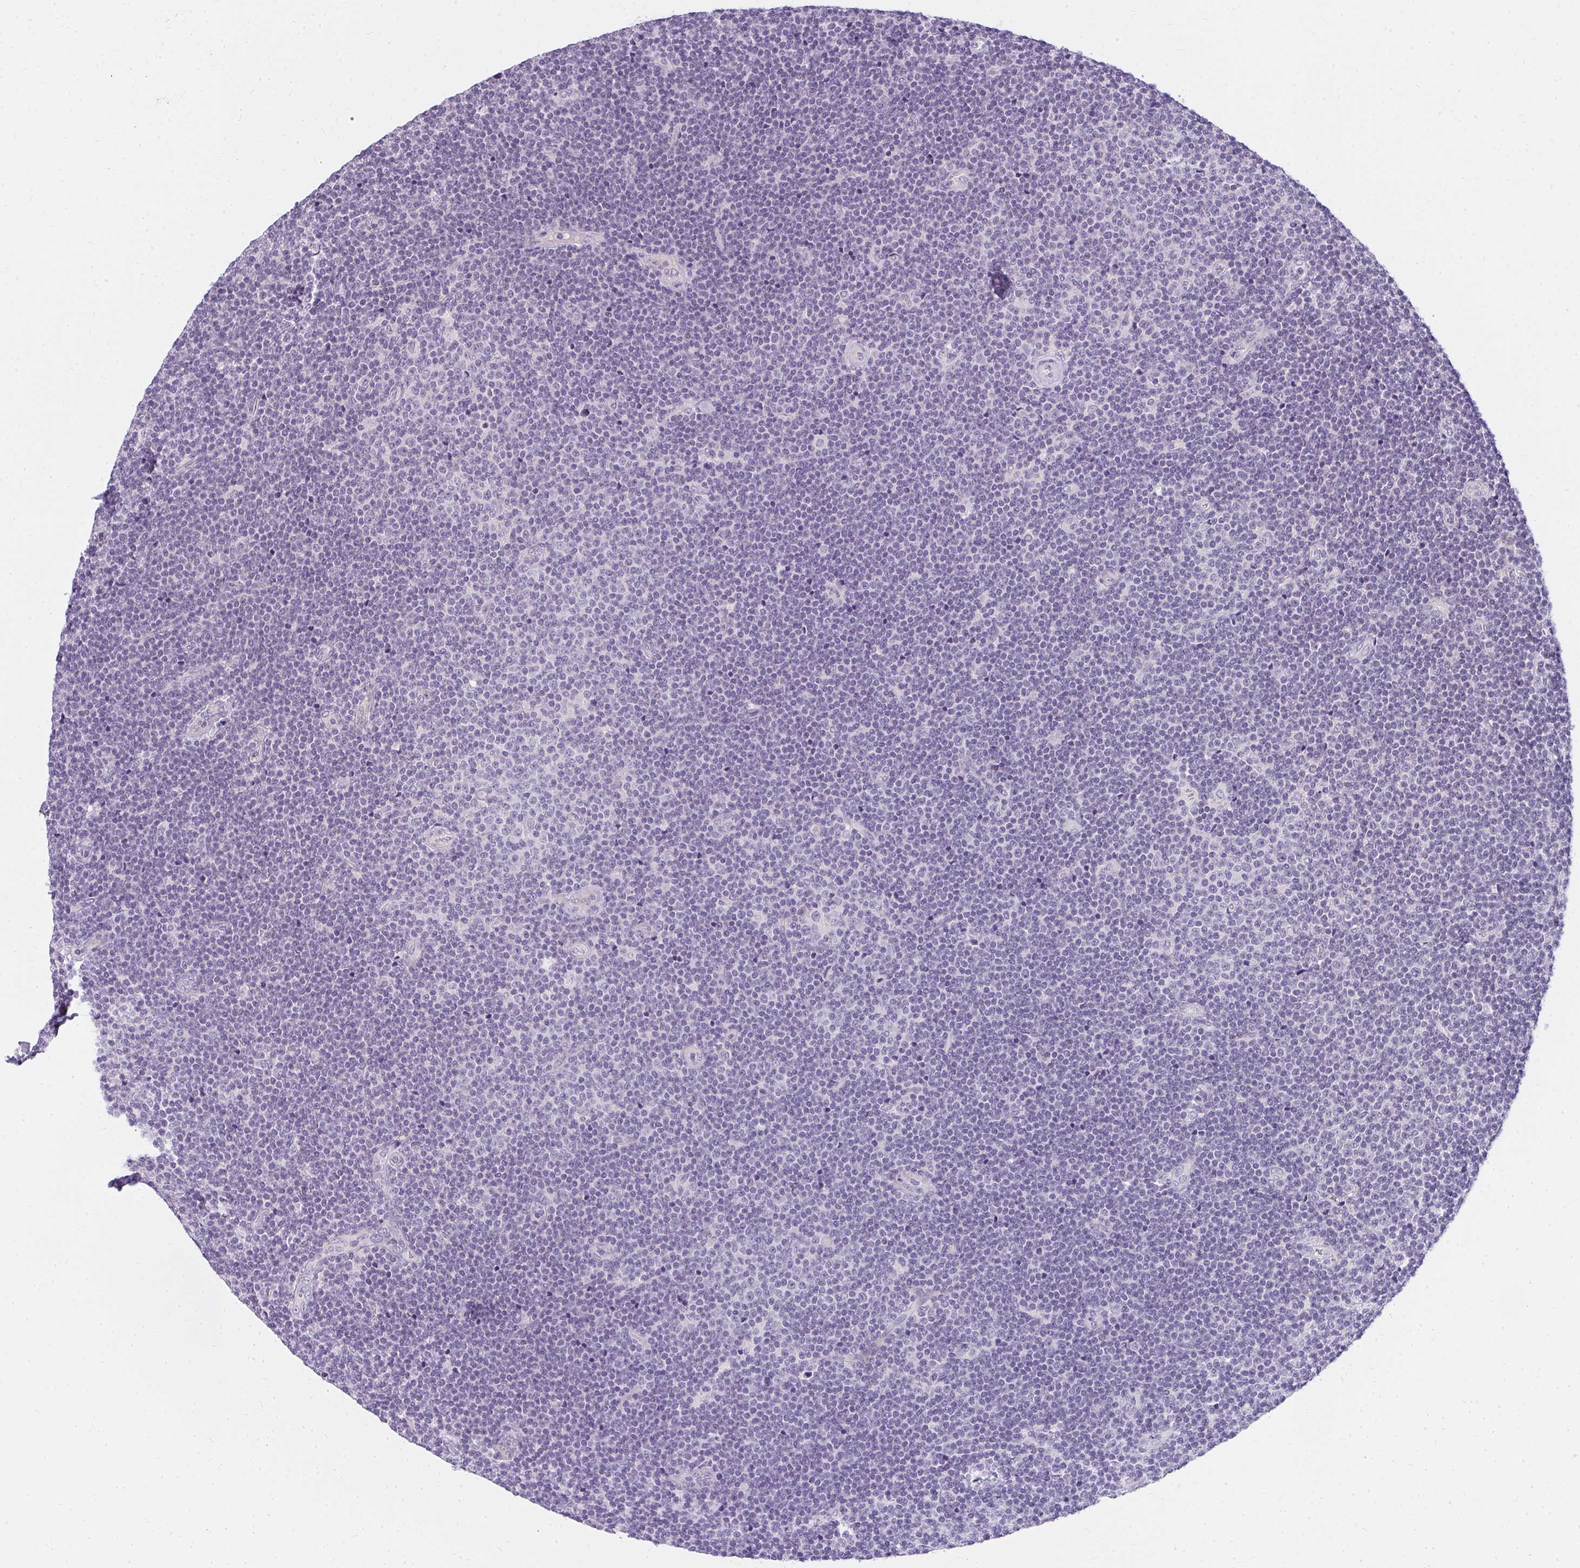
{"staining": {"intensity": "negative", "quantity": "none", "location": "none"}, "tissue": "lymphoma", "cell_type": "Tumor cells", "image_type": "cancer", "snomed": [{"axis": "morphology", "description": "Malignant lymphoma, non-Hodgkin's type, Low grade"}, {"axis": "topography", "description": "Lymph node"}], "caption": "The photomicrograph demonstrates no staining of tumor cells in malignant lymphoma, non-Hodgkin's type (low-grade).", "gene": "PPP1R3G", "patient": {"sex": "male", "age": 48}}